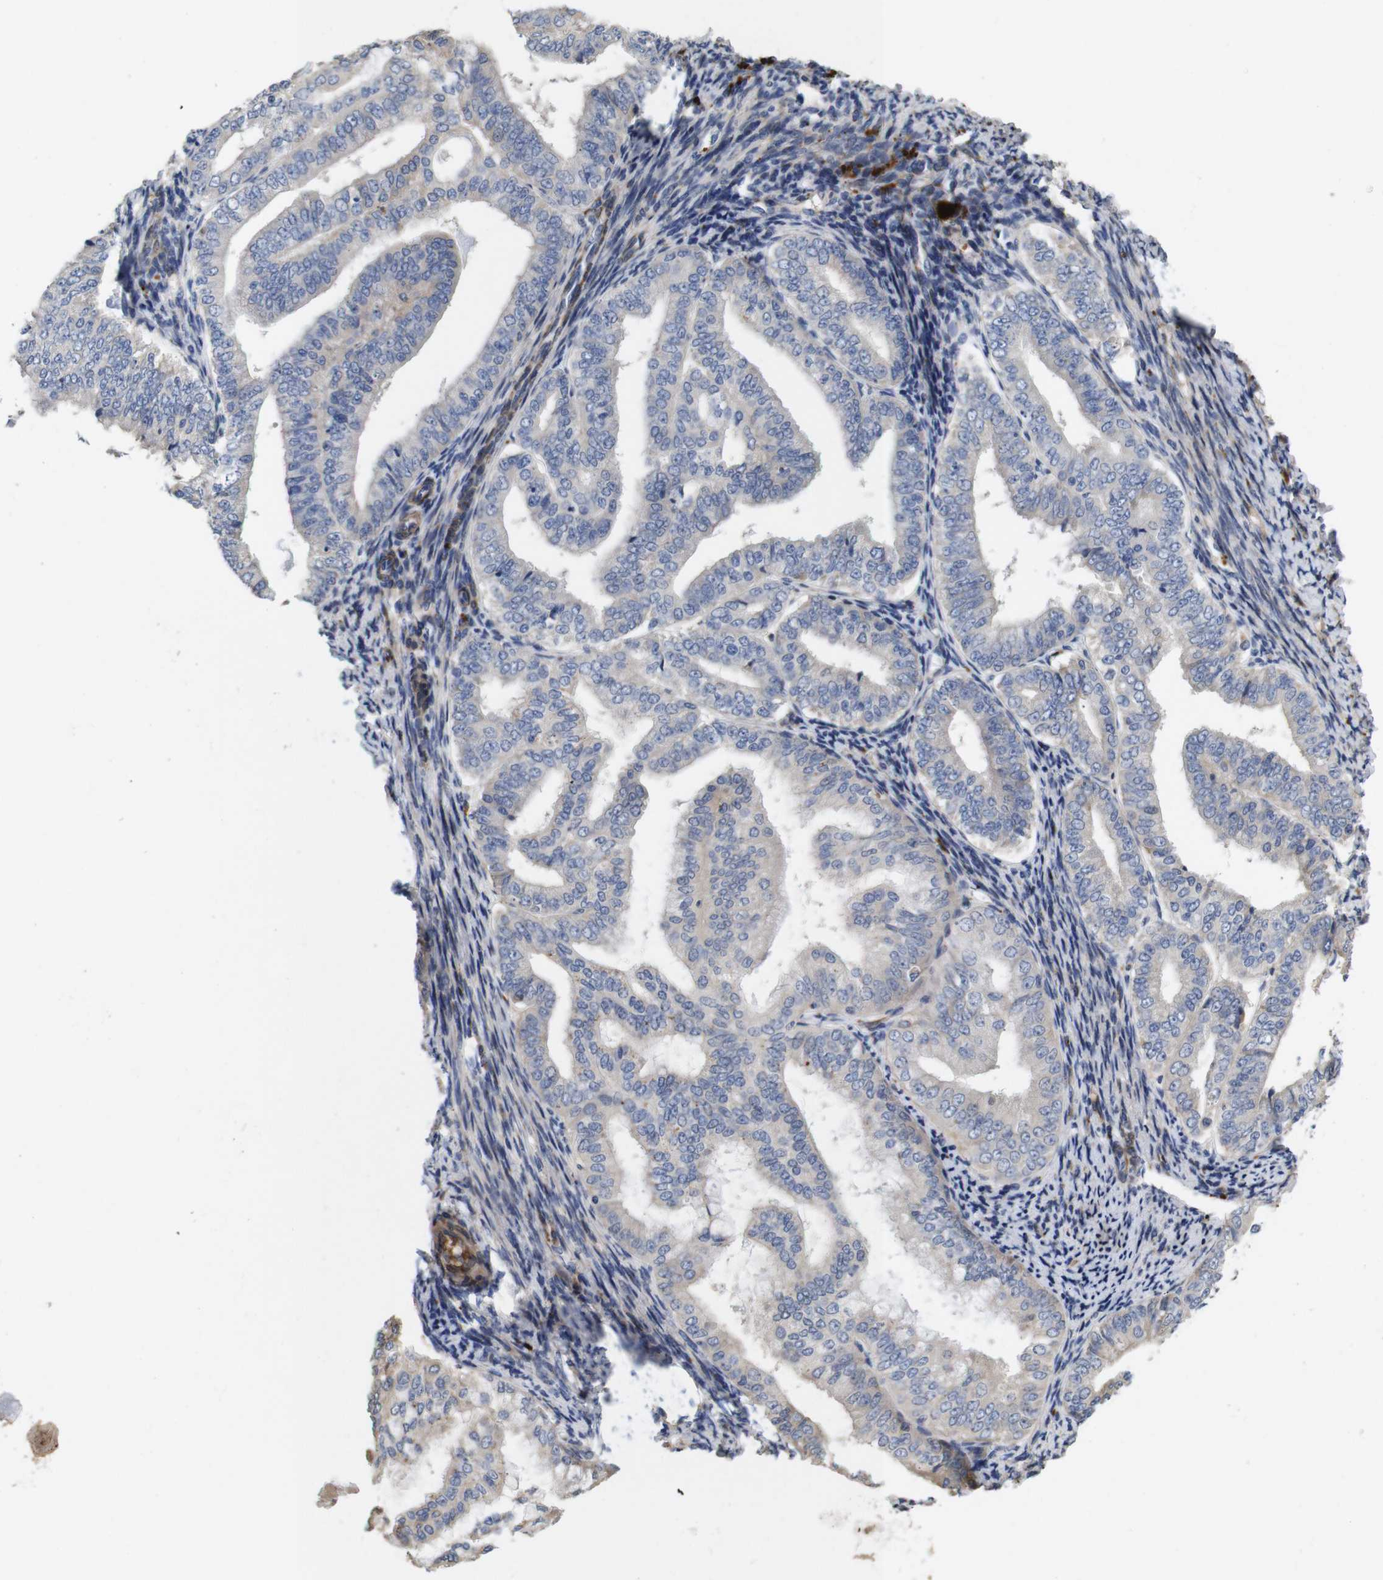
{"staining": {"intensity": "negative", "quantity": "none", "location": "none"}, "tissue": "endometrial cancer", "cell_type": "Tumor cells", "image_type": "cancer", "snomed": [{"axis": "morphology", "description": "Adenocarcinoma, NOS"}, {"axis": "topography", "description": "Endometrium"}], "caption": "A high-resolution micrograph shows immunohistochemistry (IHC) staining of endometrial cancer, which shows no significant staining in tumor cells.", "gene": "SPRY3", "patient": {"sex": "female", "age": 63}}